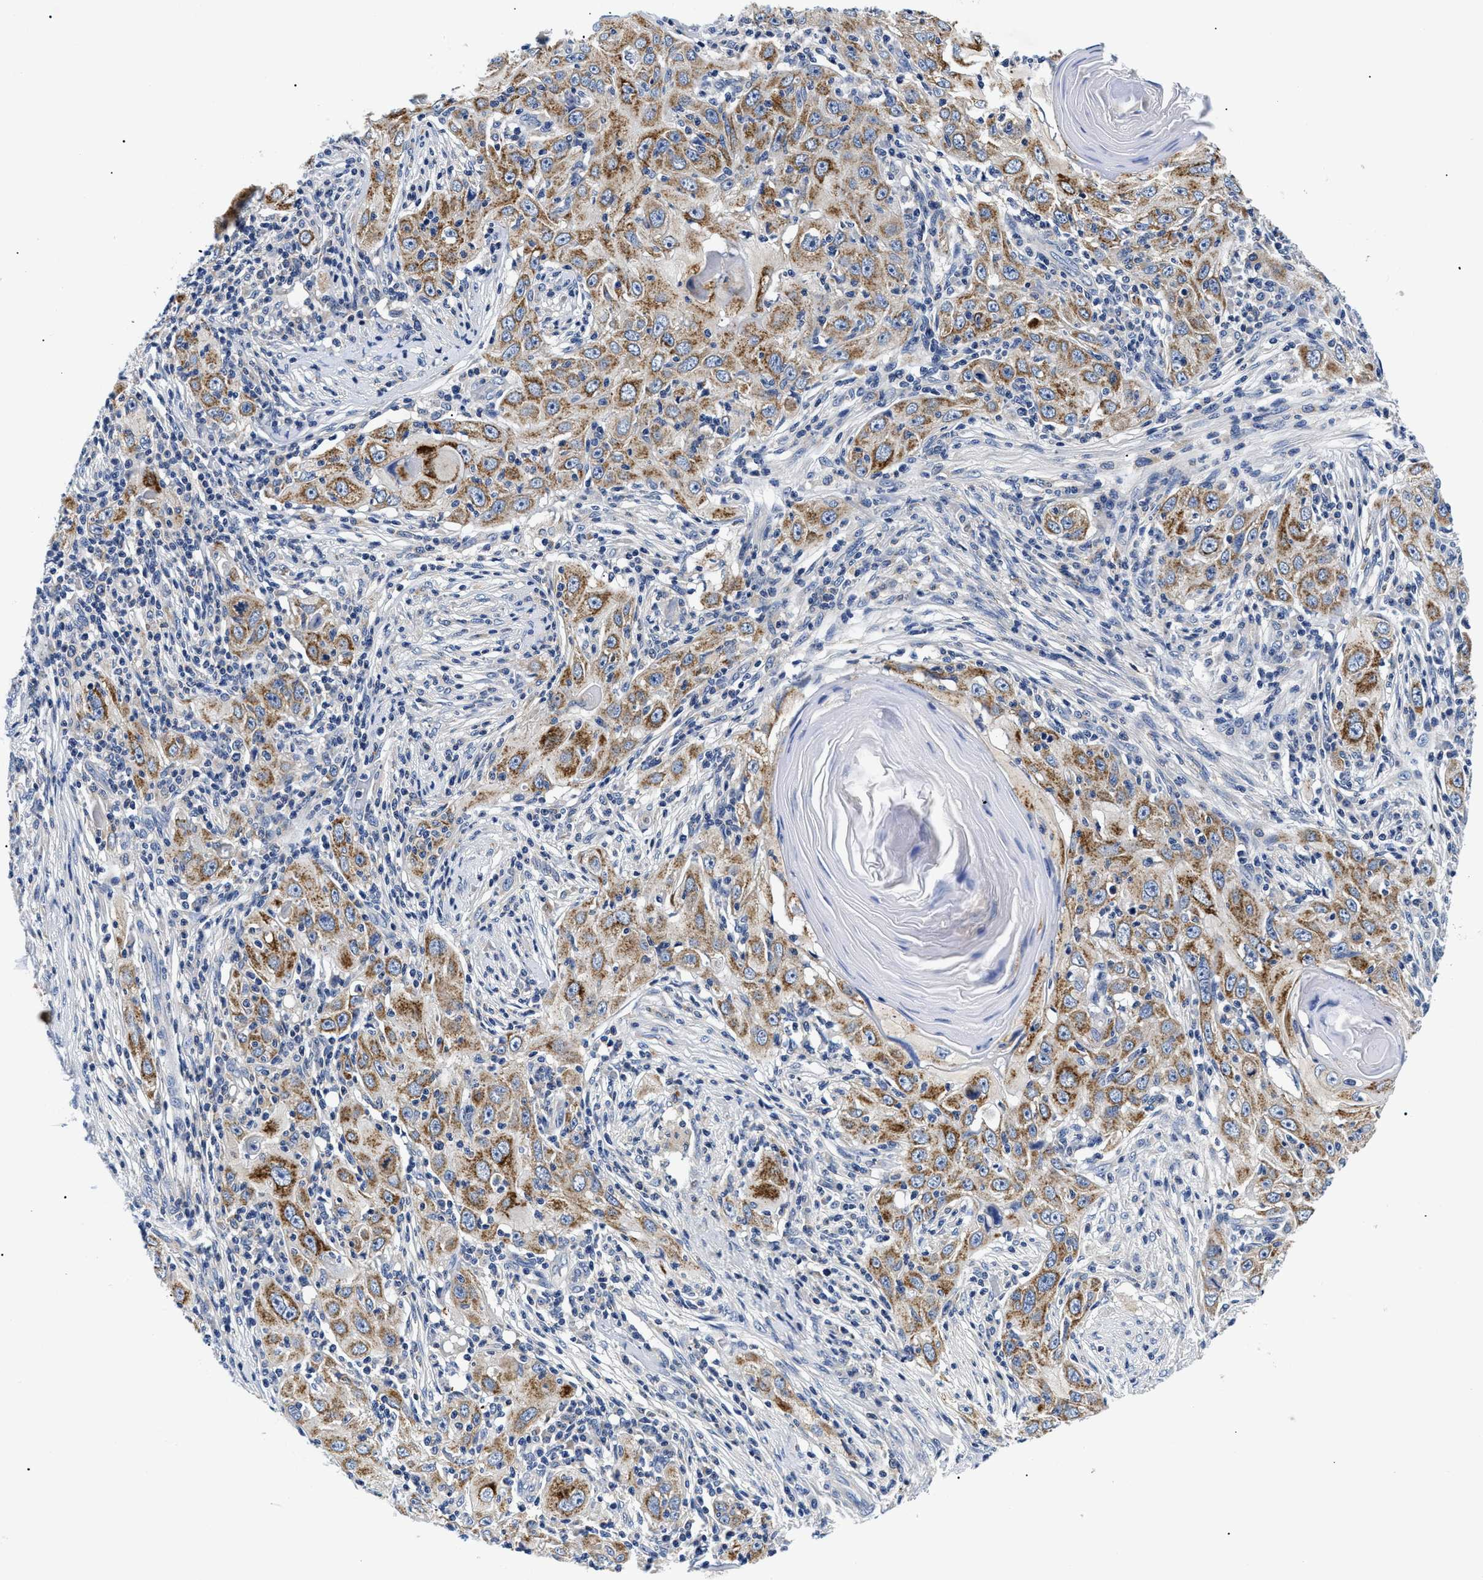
{"staining": {"intensity": "moderate", "quantity": ">75%", "location": "cytoplasmic/membranous"}, "tissue": "skin cancer", "cell_type": "Tumor cells", "image_type": "cancer", "snomed": [{"axis": "morphology", "description": "Squamous cell carcinoma, NOS"}, {"axis": "topography", "description": "Skin"}], "caption": "Immunohistochemical staining of squamous cell carcinoma (skin) shows moderate cytoplasmic/membranous protein expression in about >75% of tumor cells.", "gene": "MEA1", "patient": {"sex": "female", "age": 88}}